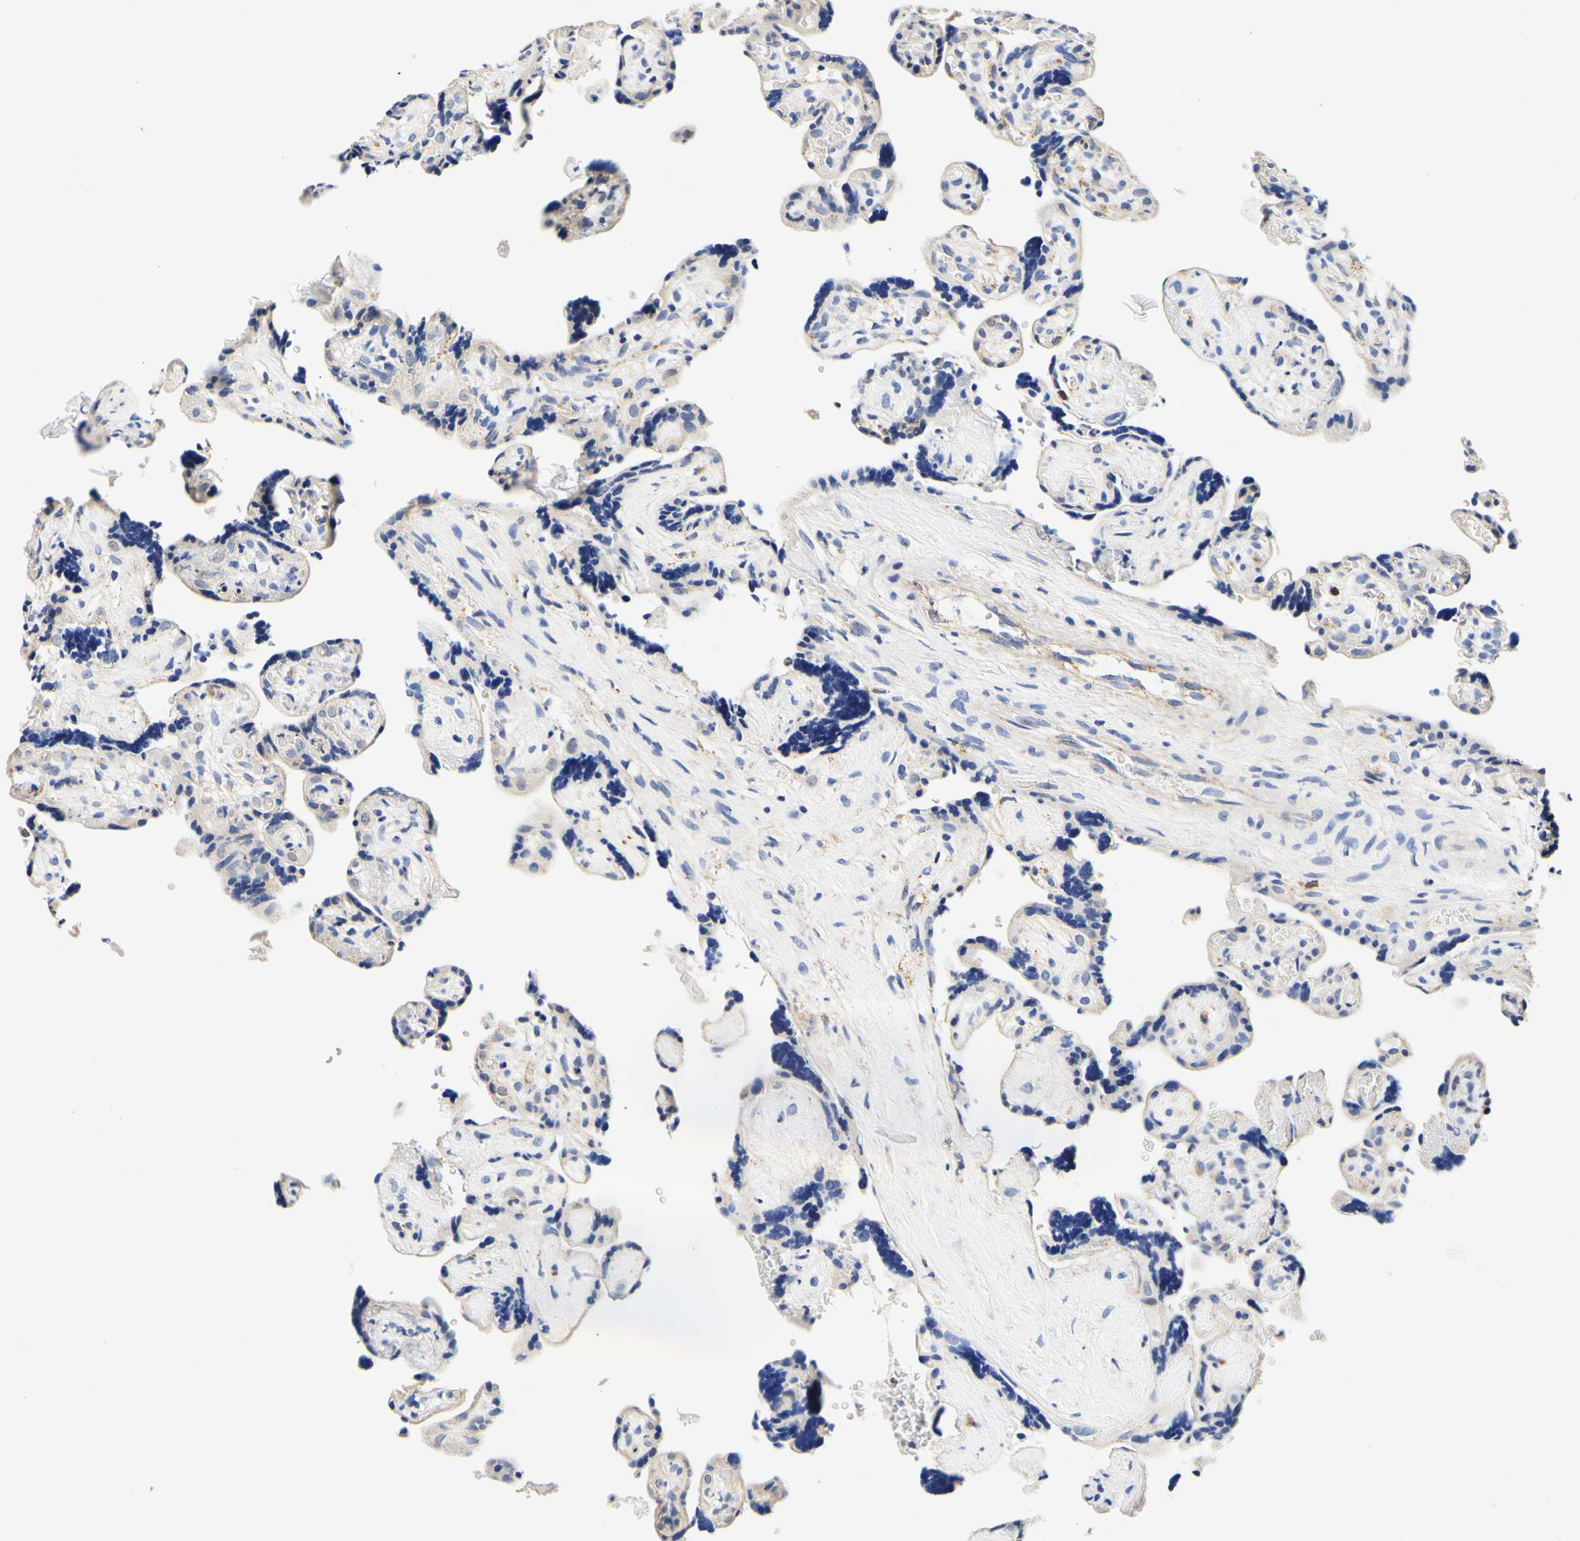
{"staining": {"intensity": "negative", "quantity": "none", "location": "none"}, "tissue": "placenta", "cell_type": "Decidual cells", "image_type": "normal", "snomed": [{"axis": "morphology", "description": "Normal tissue, NOS"}, {"axis": "topography", "description": "Placenta"}], "caption": "High power microscopy image of an immunohistochemistry image of benign placenta, revealing no significant positivity in decidual cells. (DAB immunohistochemistry (IHC), high magnification).", "gene": "CAMK4", "patient": {"sex": "female", "age": 30}}